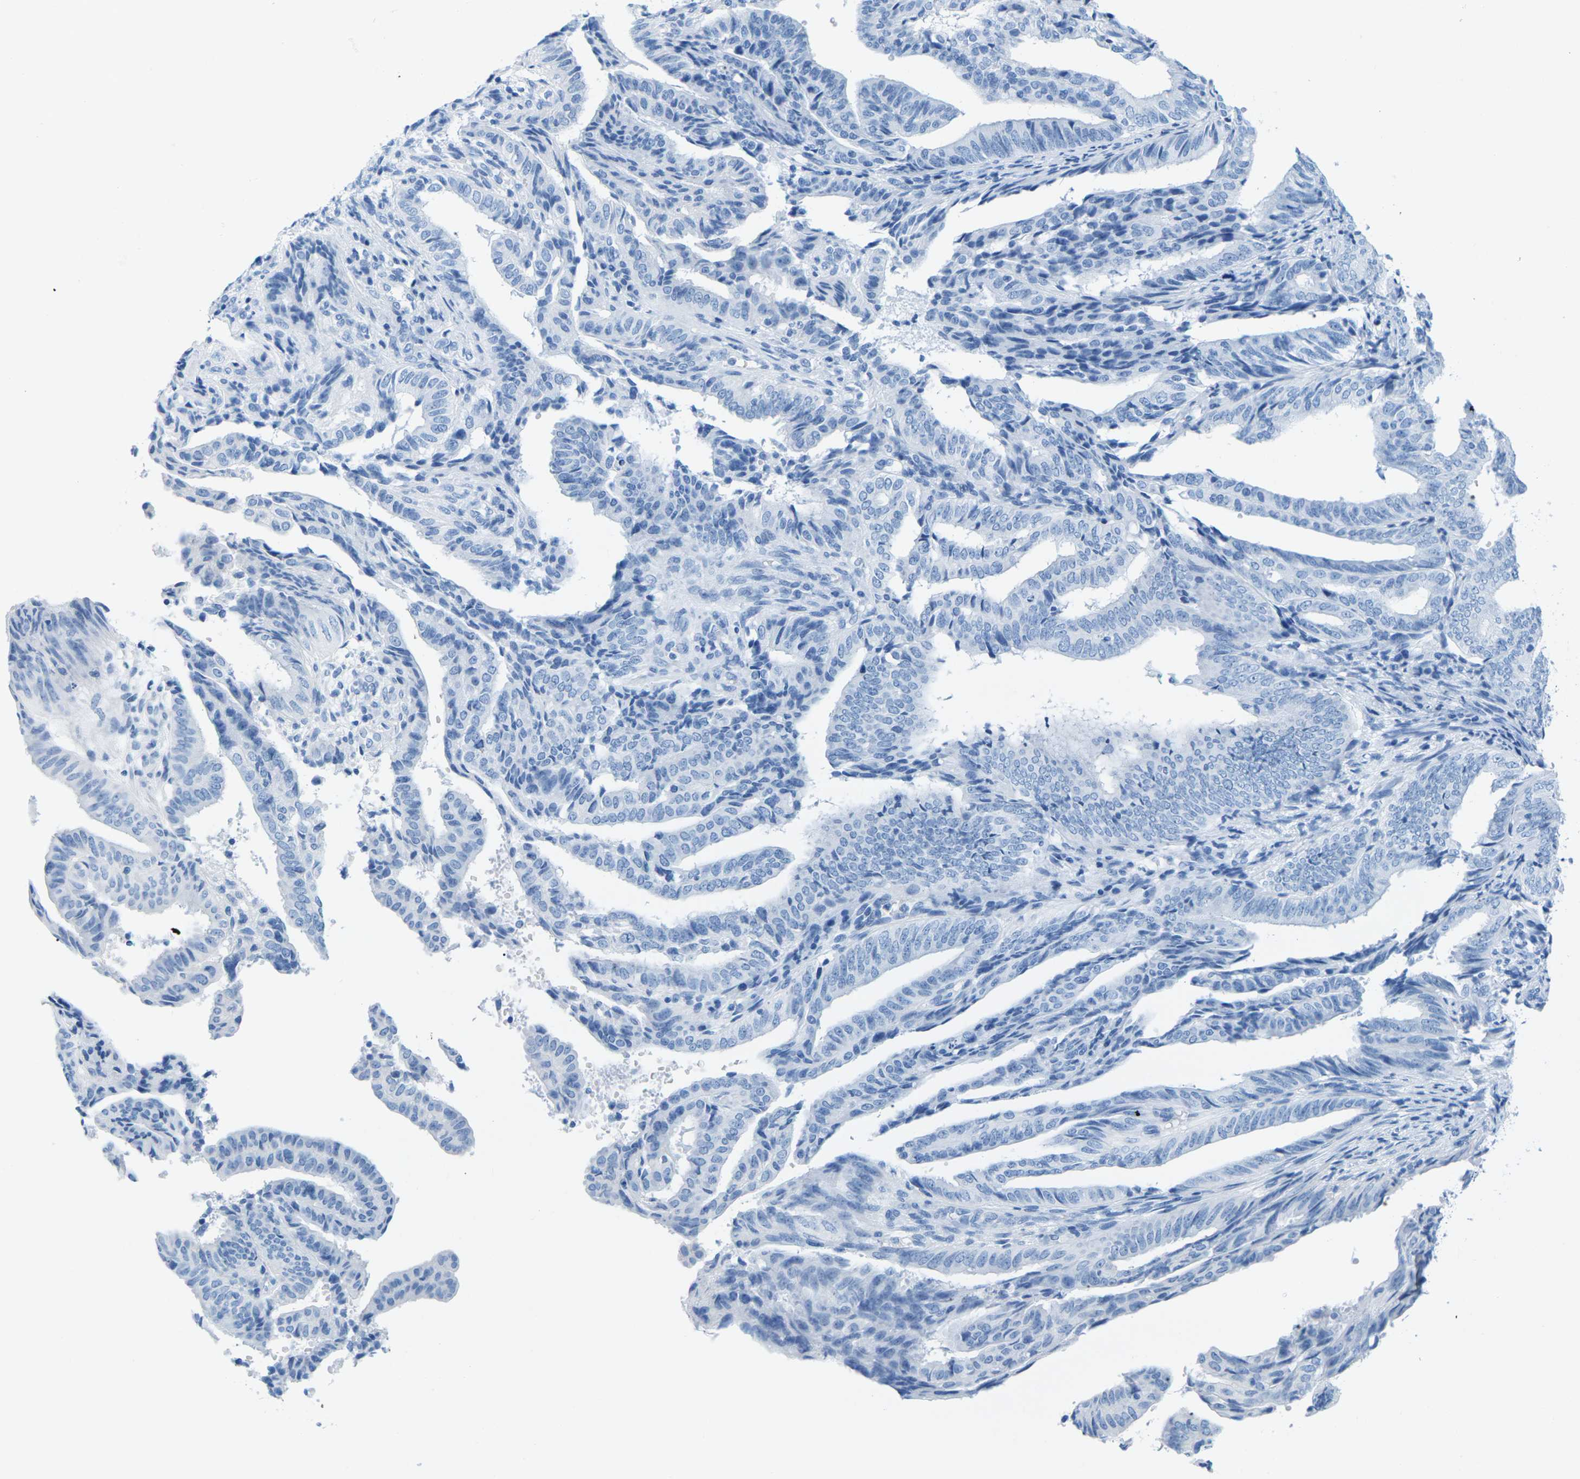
{"staining": {"intensity": "negative", "quantity": "none", "location": "none"}, "tissue": "endometrial cancer", "cell_type": "Tumor cells", "image_type": "cancer", "snomed": [{"axis": "morphology", "description": "Adenocarcinoma, NOS"}, {"axis": "topography", "description": "Endometrium"}], "caption": "A photomicrograph of adenocarcinoma (endometrial) stained for a protein demonstrates no brown staining in tumor cells.", "gene": "SLC12A1", "patient": {"sex": "female", "age": 58}}